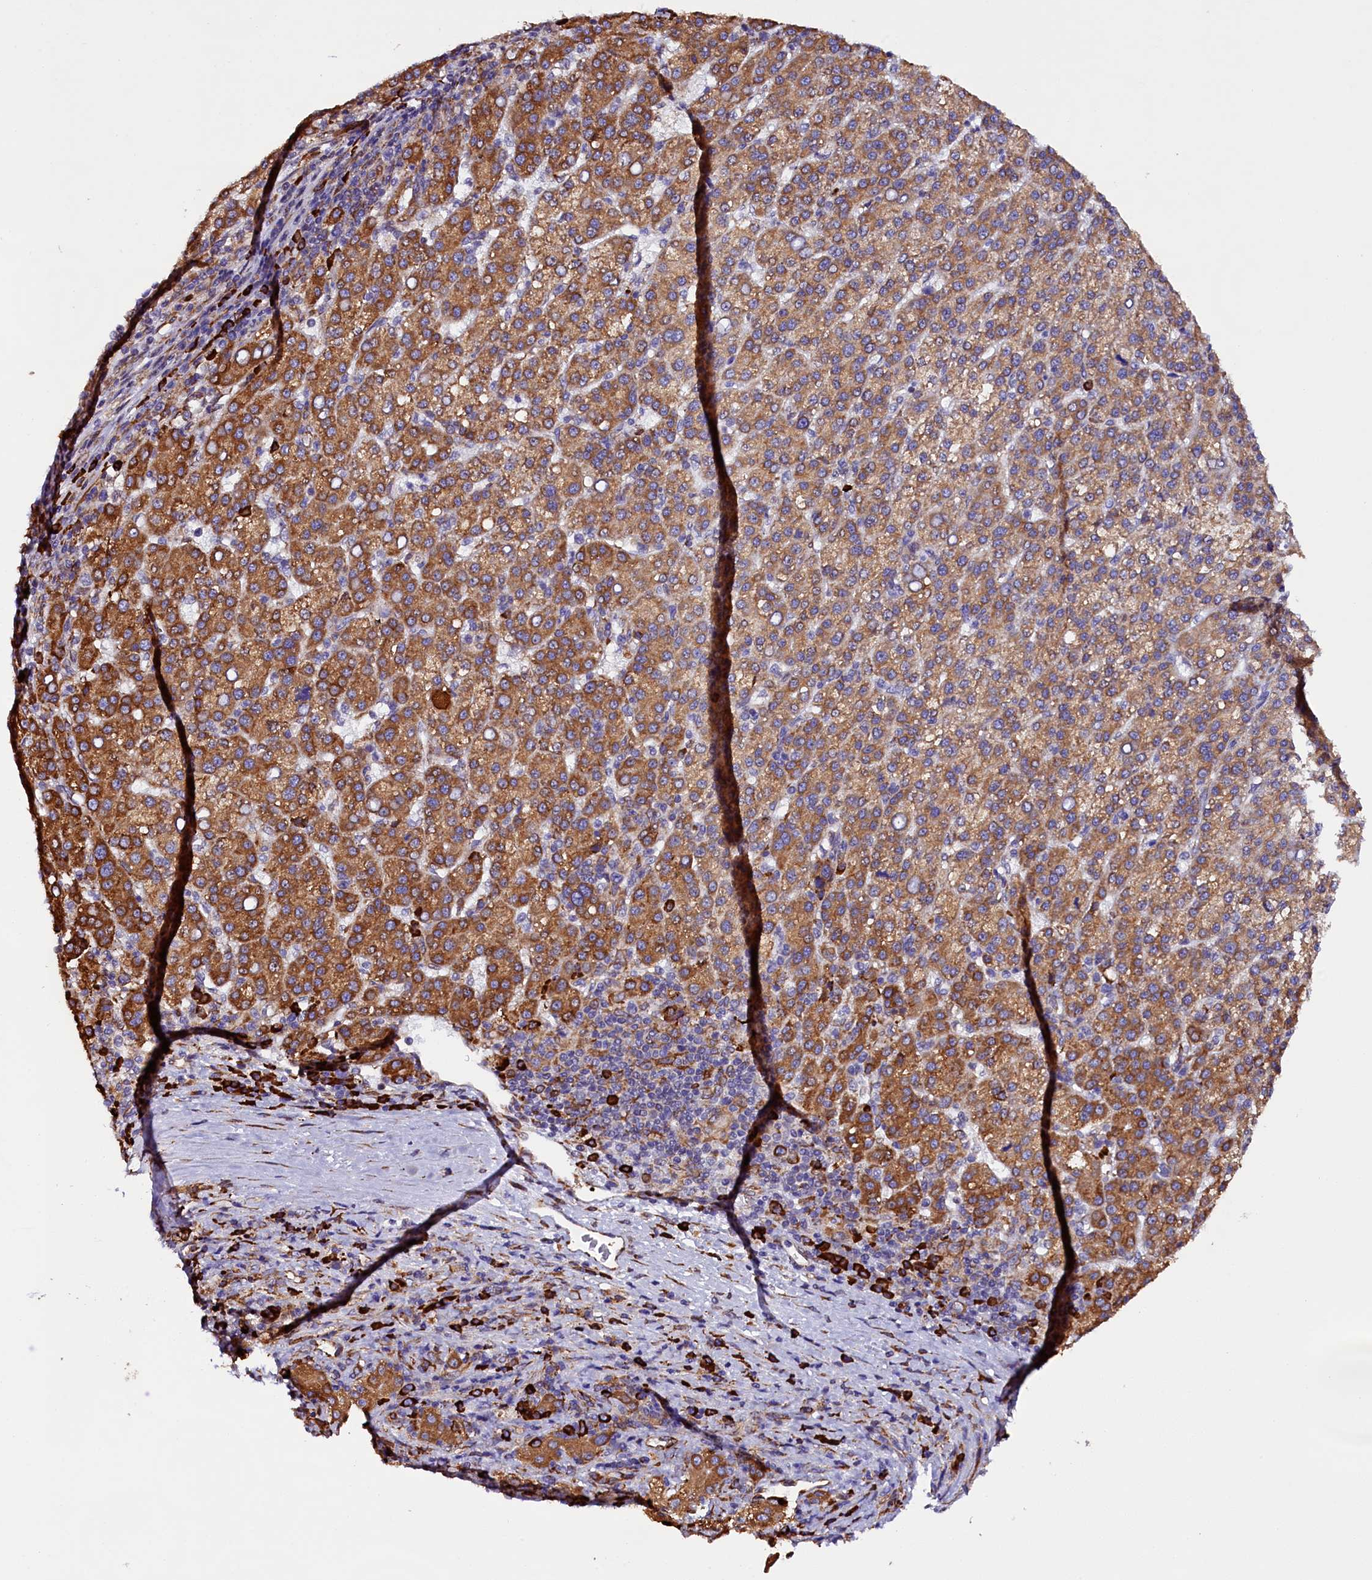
{"staining": {"intensity": "moderate", "quantity": ">75%", "location": "cytoplasmic/membranous"}, "tissue": "liver cancer", "cell_type": "Tumor cells", "image_type": "cancer", "snomed": [{"axis": "morphology", "description": "Carcinoma, Hepatocellular, NOS"}, {"axis": "topography", "description": "Liver"}], "caption": "Liver cancer tissue shows moderate cytoplasmic/membranous staining in about >75% of tumor cells, visualized by immunohistochemistry. The staining is performed using DAB brown chromogen to label protein expression. The nuclei are counter-stained blue using hematoxylin.", "gene": "CAPS2", "patient": {"sex": "female", "age": 58}}